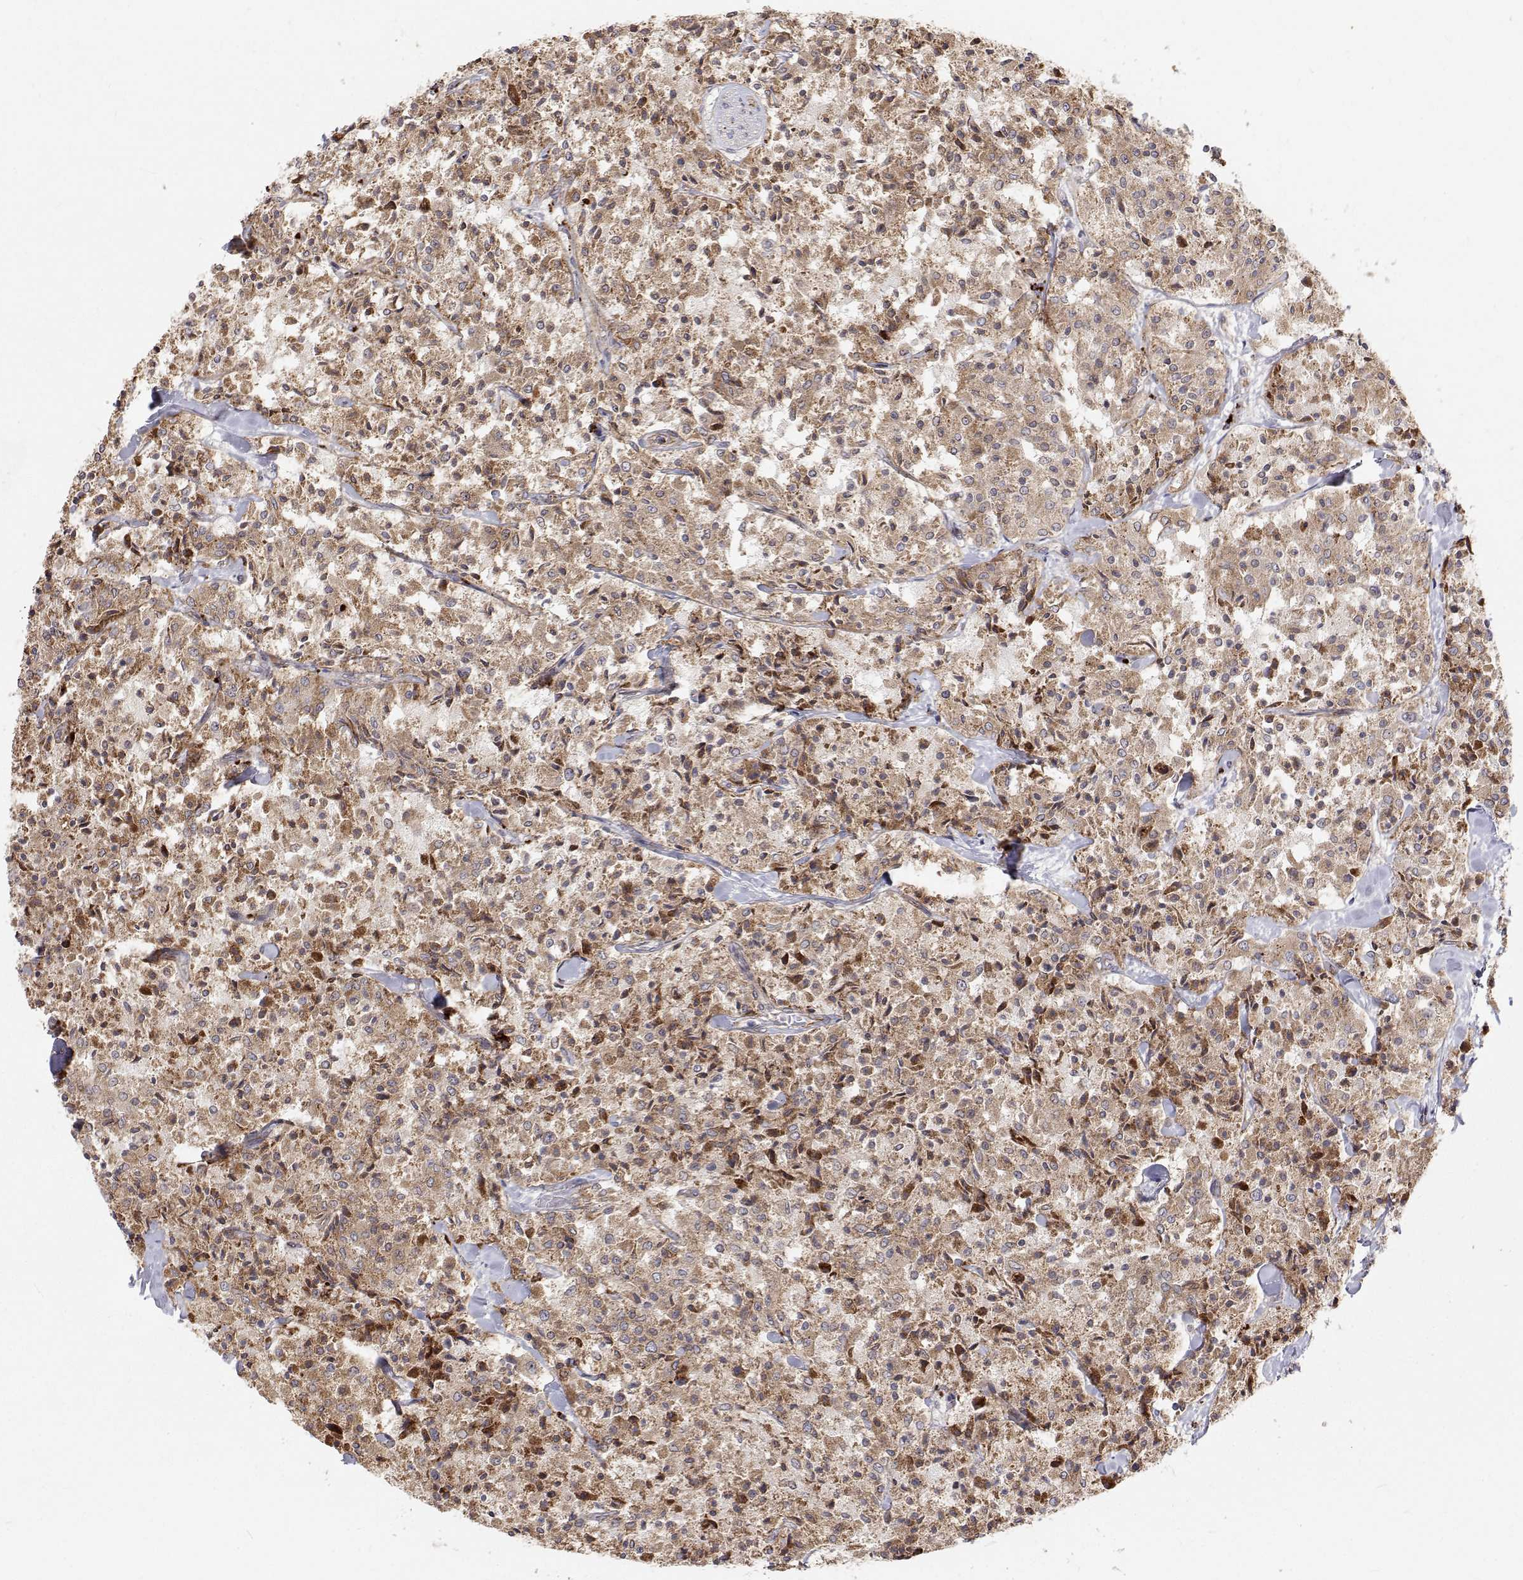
{"staining": {"intensity": "strong", "quantity": "25%-75%", "location": "cytoplasmic/membranous"}, "tissue": "carcinoid", "cell_type": "Tumor cells", "image_type": "cancer", "snomed": [{"axis": "morphology", "description": "Carcinoid, malignant, NOS"}, {"axis": "topography", "description": "Lung"}], "caption": "Protein staining by immunohistochemistry (IHC) displays strong cytoplasmic/membranous expression in approximately 25%-75% of tumor cells in carcinoid (malignant).", "gene": "SPICE1", "patient": {"sex": "male", "age": 71}}